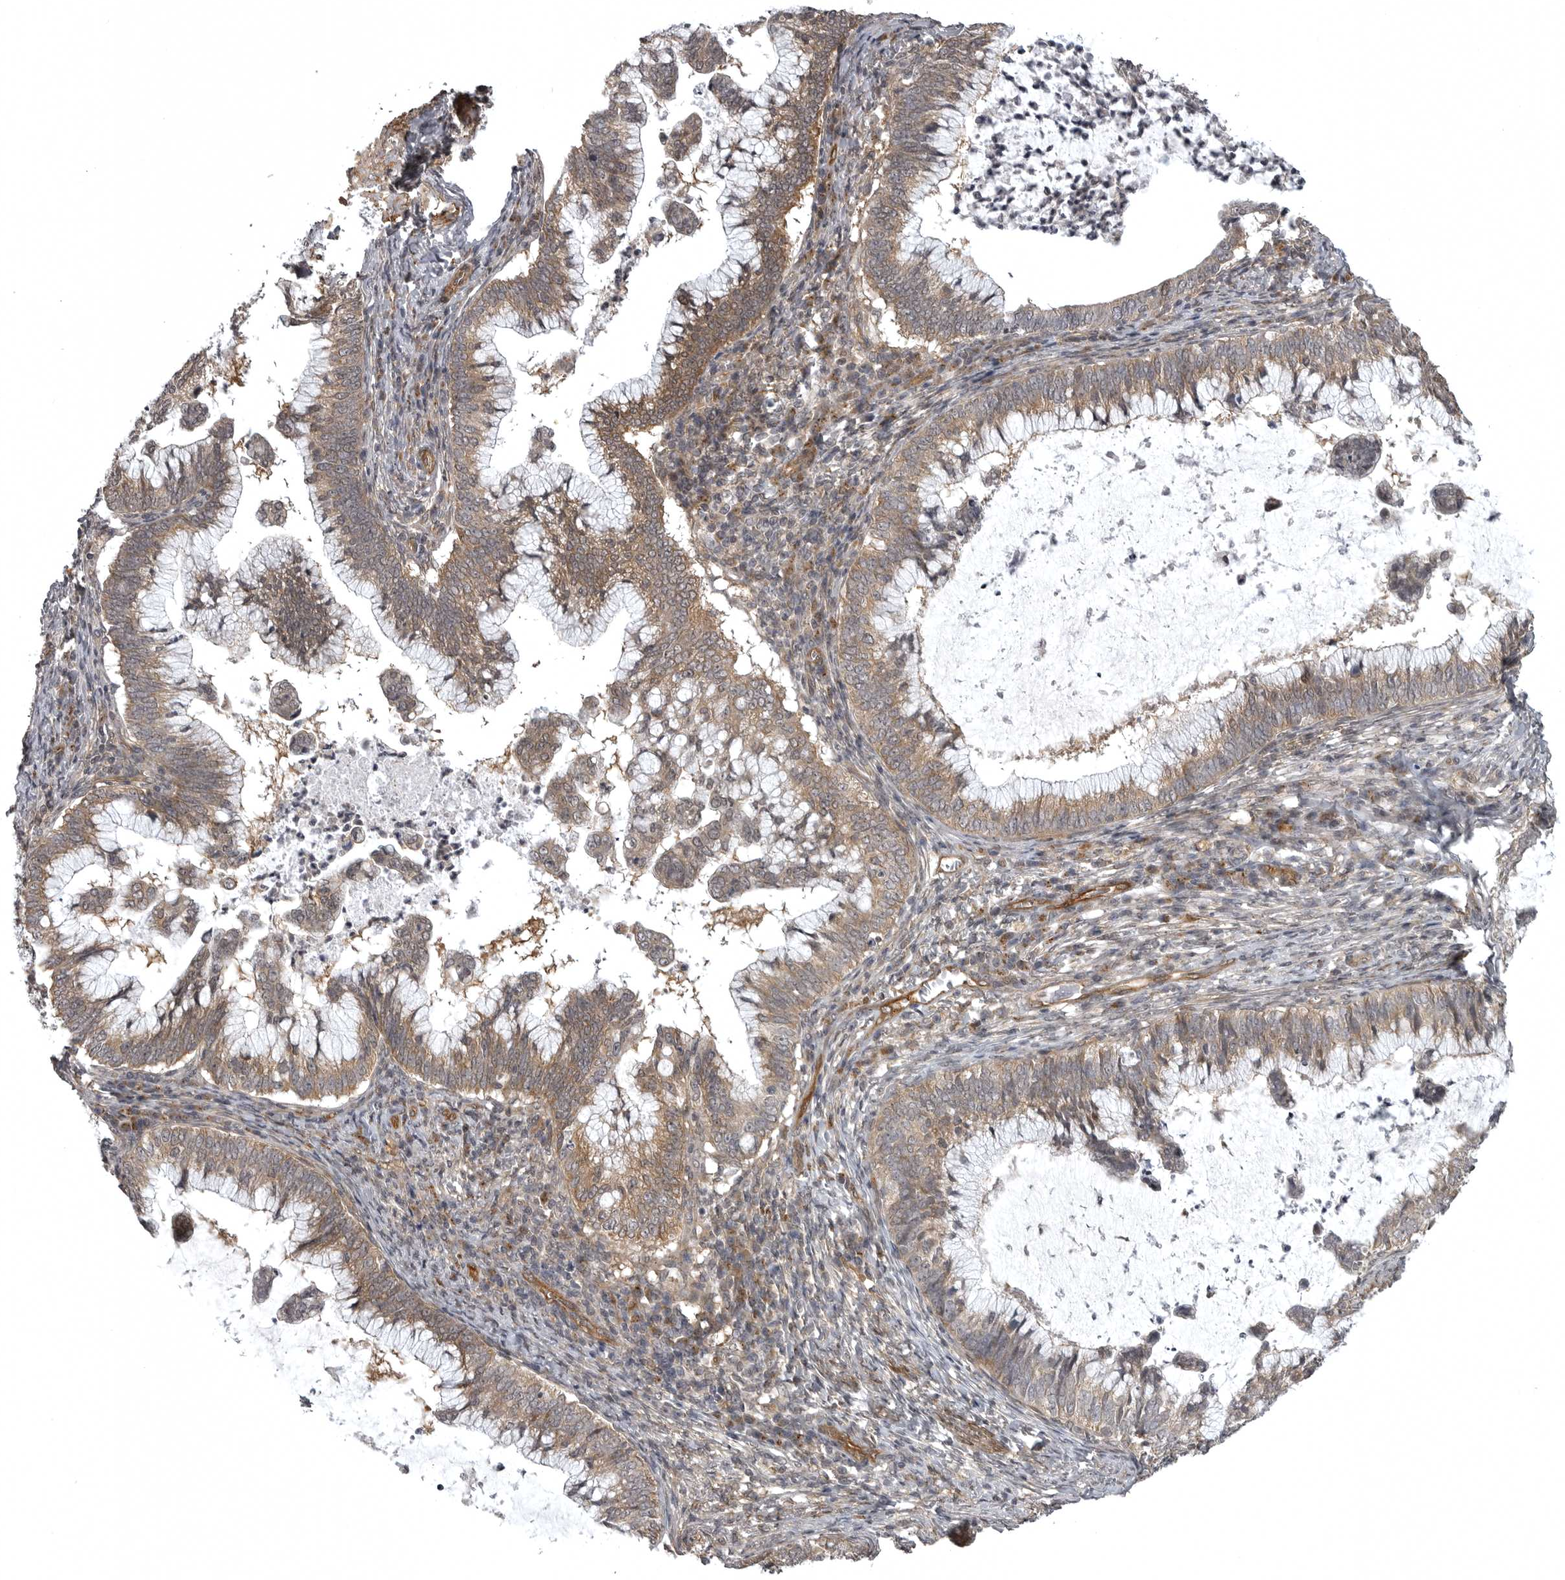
{"staining": {"intensity": "moderate", "quantity": ">75%", "location": "cytoplasmic/membranous"}, "tissue": "cervical cancer", "cell_type": "Tumor cells", "image_type": "cancer", "snomed": [{"axis": "morphology", "description": "Adenocarcinoma, NOS"}, {"axis": "topography", "description": "Cervix"}], "caption": "Protein staining of cervical cancer (adenocarcinoma) tissue displays moderate cytoplasmic/membranous expression in approximately >75% of tumor cells.", "gene": "SNX16", "patient": {"sex": "female", "age": 36}}